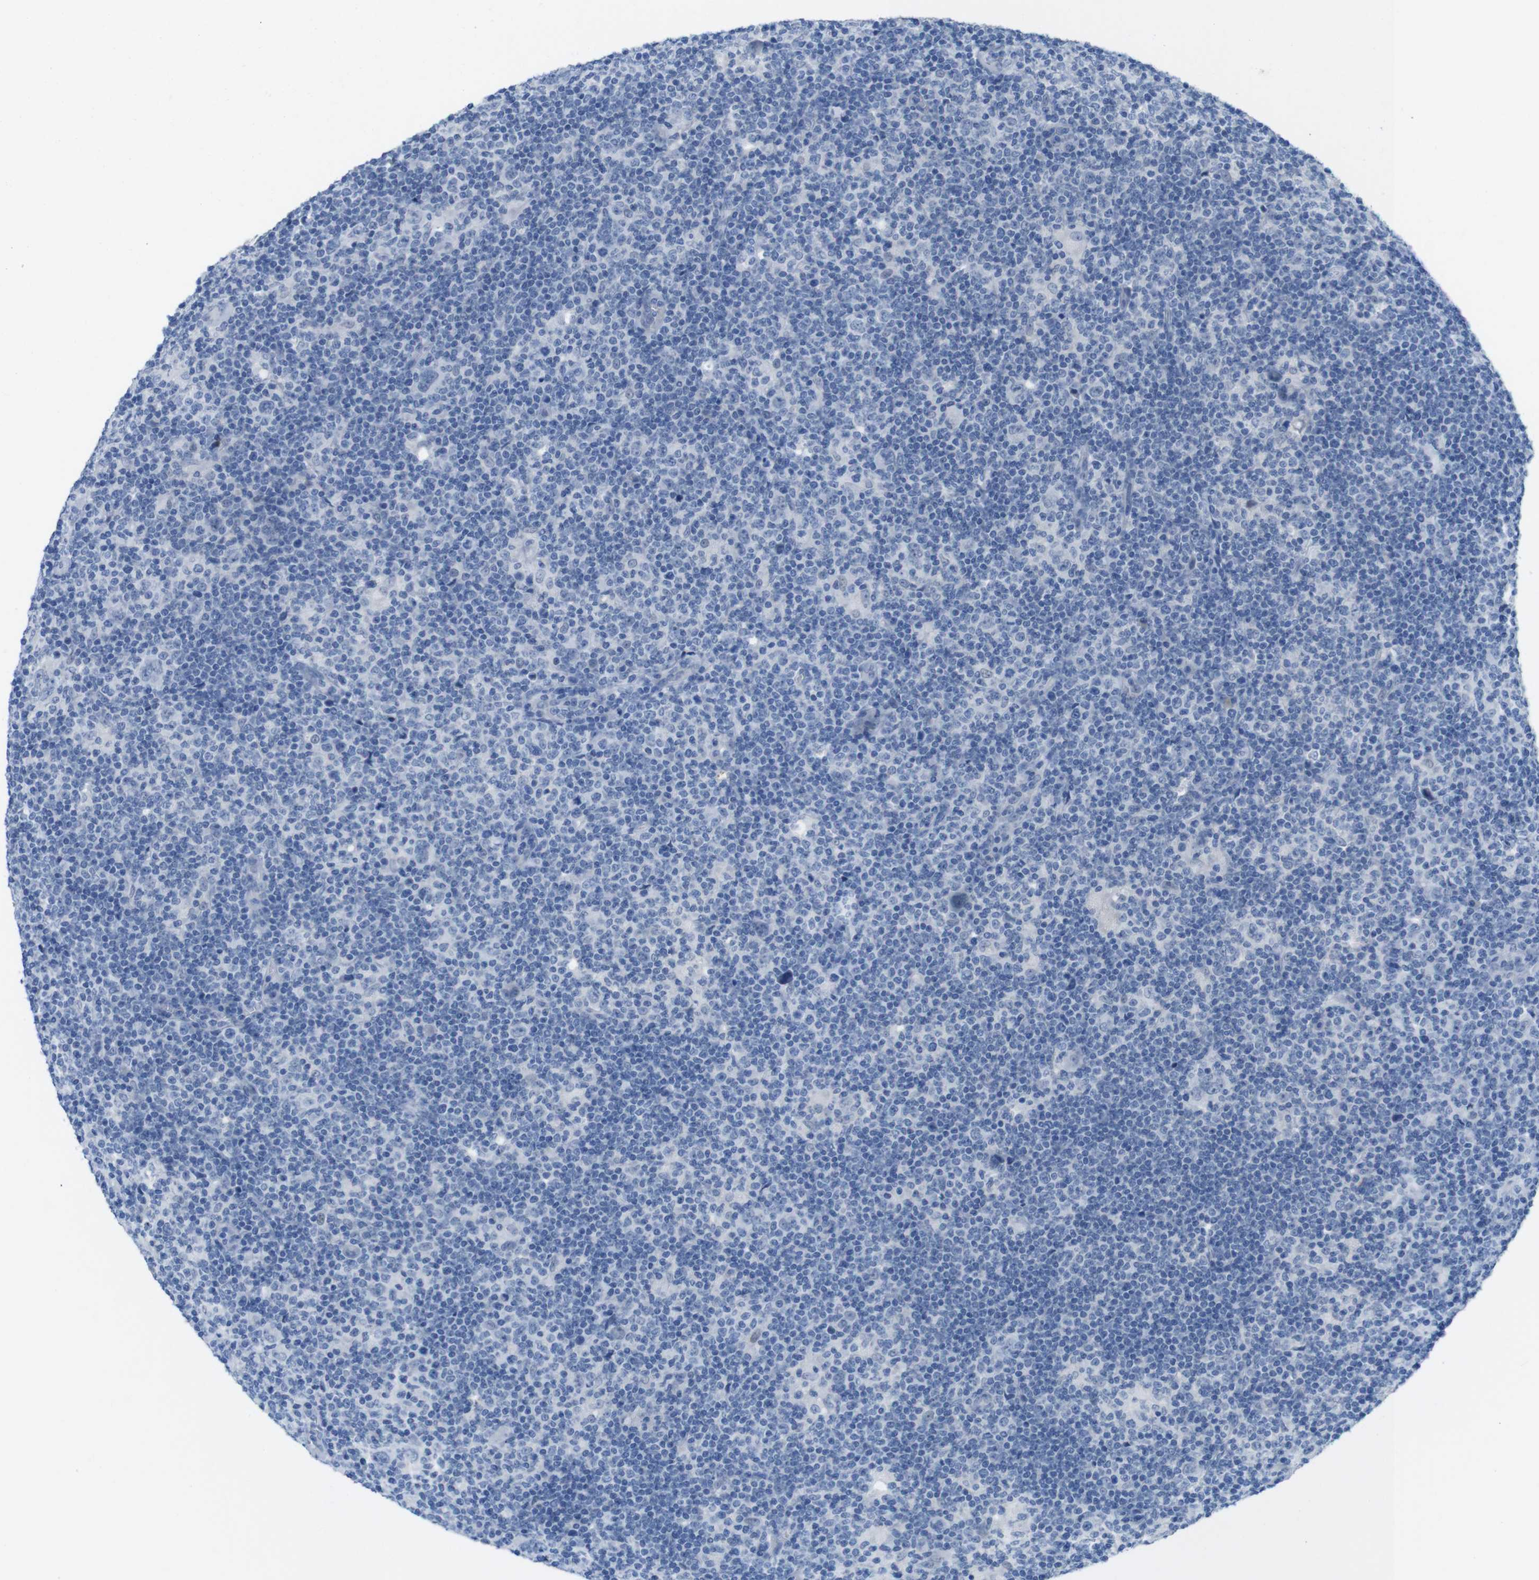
{"staining": {"intensity": "negative", "quantity": "none", "location": "none"}, "tissue": "lymphoma", "cell_type": "Tumor cells", "image_type": "cancer", "snomed": [{"axis": "morphology", "description": "Hodgkin's disease, NOS"}, {"axis": "topography", "description": "Lymph node"}], "caption": "DAB (3,3'-diaminobenzidine) immunohistochemical staining of human lymphoma demonstrates no significant positivity in tumor cells. The staining was performed using DAB (3,3'-diaminobenzidine) to visualize the protein expression in brown, while the nuclei were stained in blue with hematoxylin (Magnification: 20x).", "gene": "OPN1SW", "patient": {"sex": "female", "age": 57}}